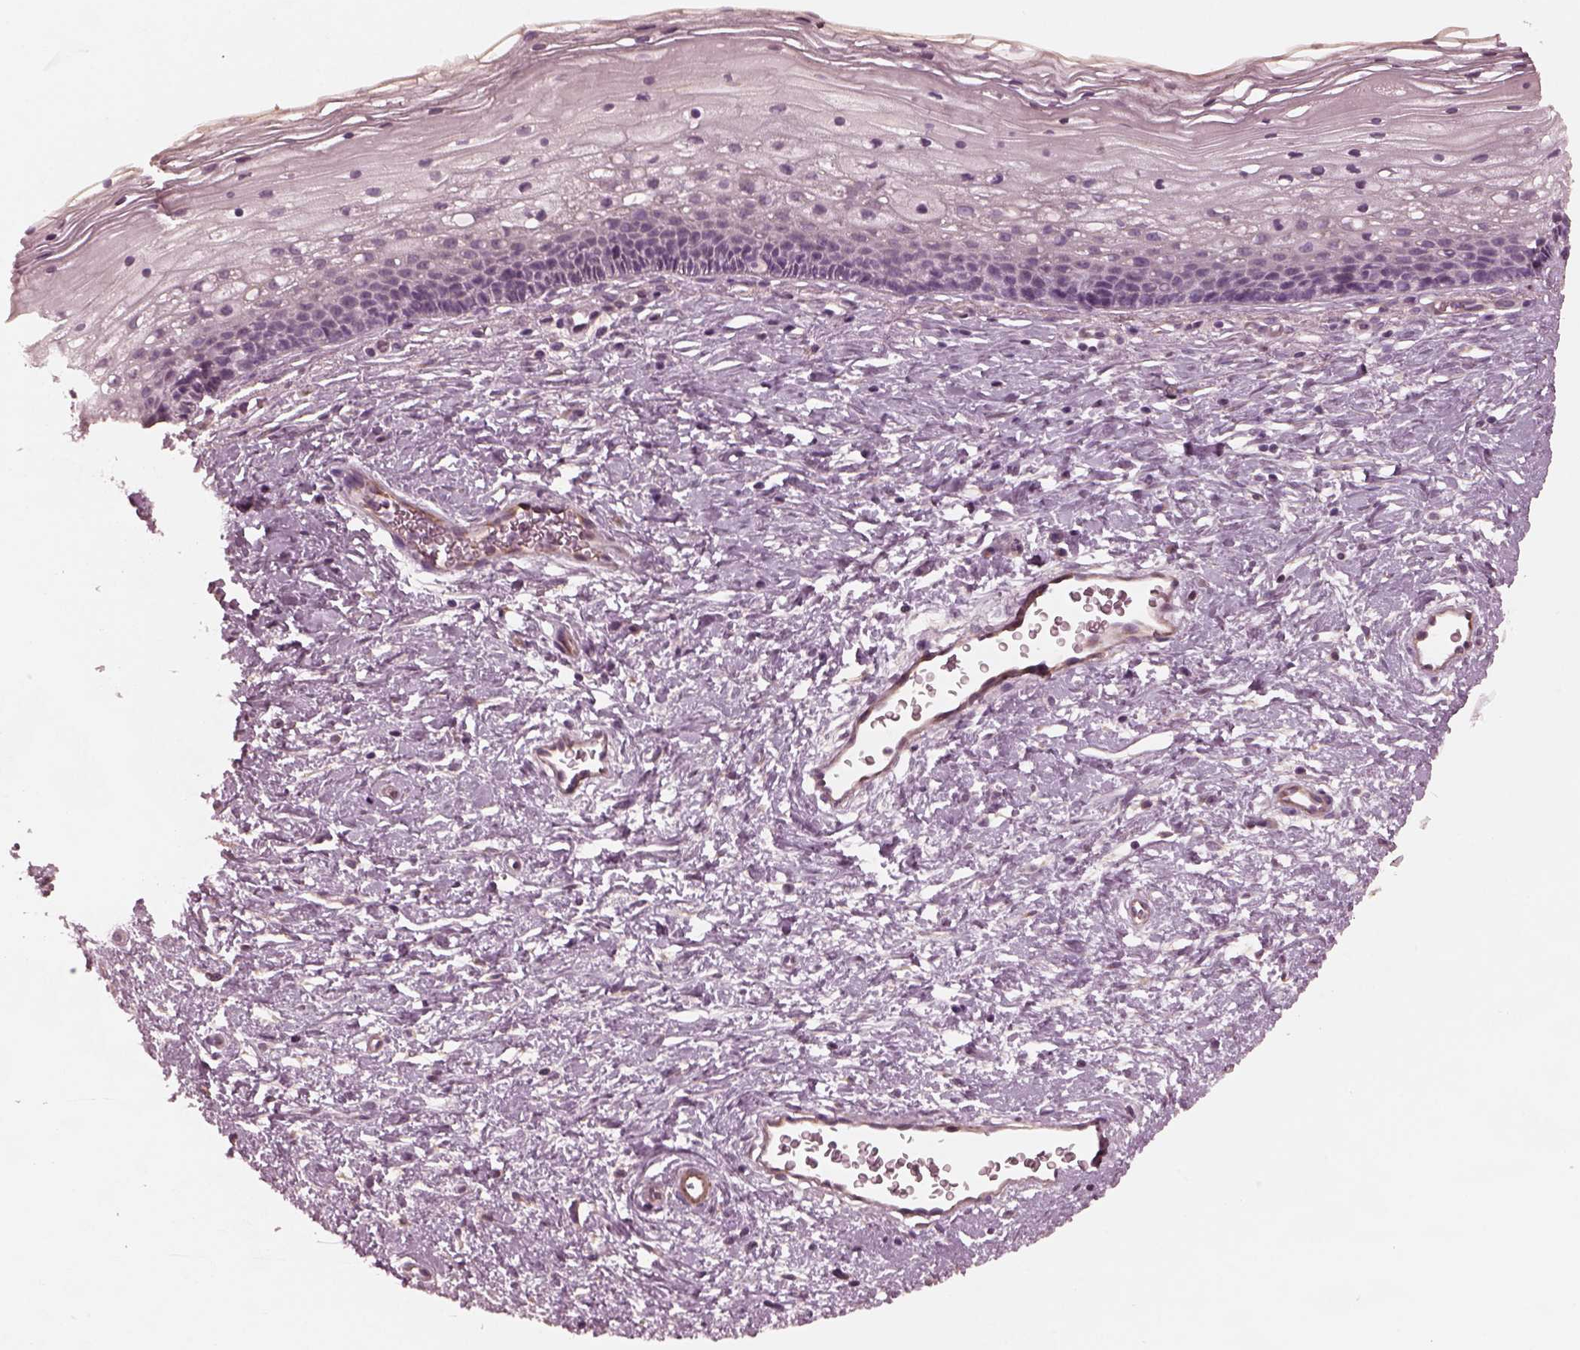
{"staining": {"intensity": "negative", "quantity": "none", "location": "none"}, "tissue": "cervix", "cell_type": "Glandular cells", "image_type": "normal", "snomed": [{"axis": "morphology", "description": "Normal tissue, NOS"}, {"axis": "topography", "description": "Cervix"}], "caption": "Unremarkable cervix was stained to show a protein in brown. There is no significant expression in glandular cells.", "gene": "KIF6", "patient": {"sex": "female", "age": 34}}